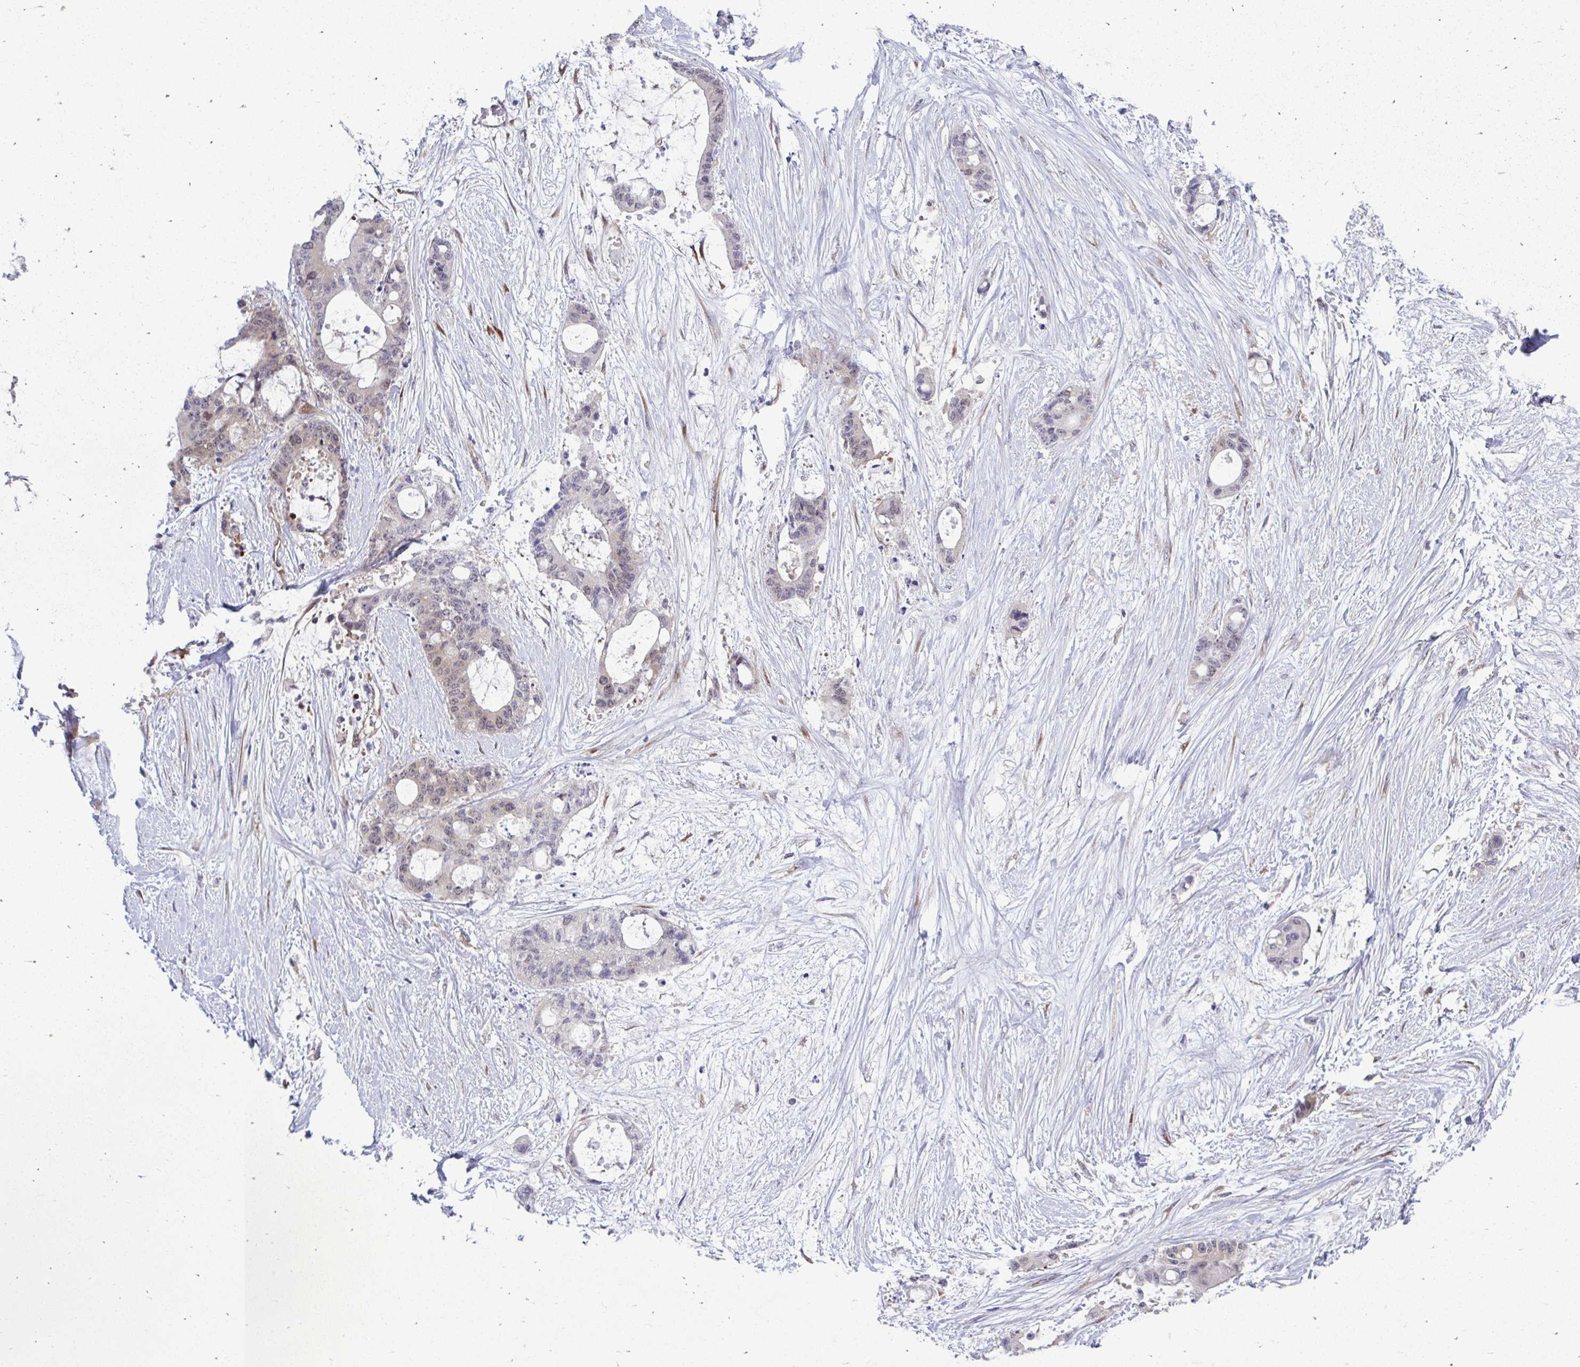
{"staining": {"intensity": "moderate", "quantity": ">75%", "location": "cytoplasmic/membranous"}, "tissue": "liver cancer", "cell_type": "Tumor cells", "image_type": "cancer", "snomed": [{"axis": "morphology", "description": "Normal tissue, NOS"}, {"axis": "morphology", "description": "Cholangiocarcinoma"}, {"axis": "topography", "description": "Liver"}, {"axis": "topography", "description": "Peripheral nerve tissue"}], "caption": "IHC (DAB (3,3'-diaminobenzidine)) staining of cholangiocarcinoma (liver) demonstrates moderate cytoplasmic/membranous protein positivity in about >75% of tumor cells.", "gene": "SELENON", "patient": {"sex": "female", "age": 73}}